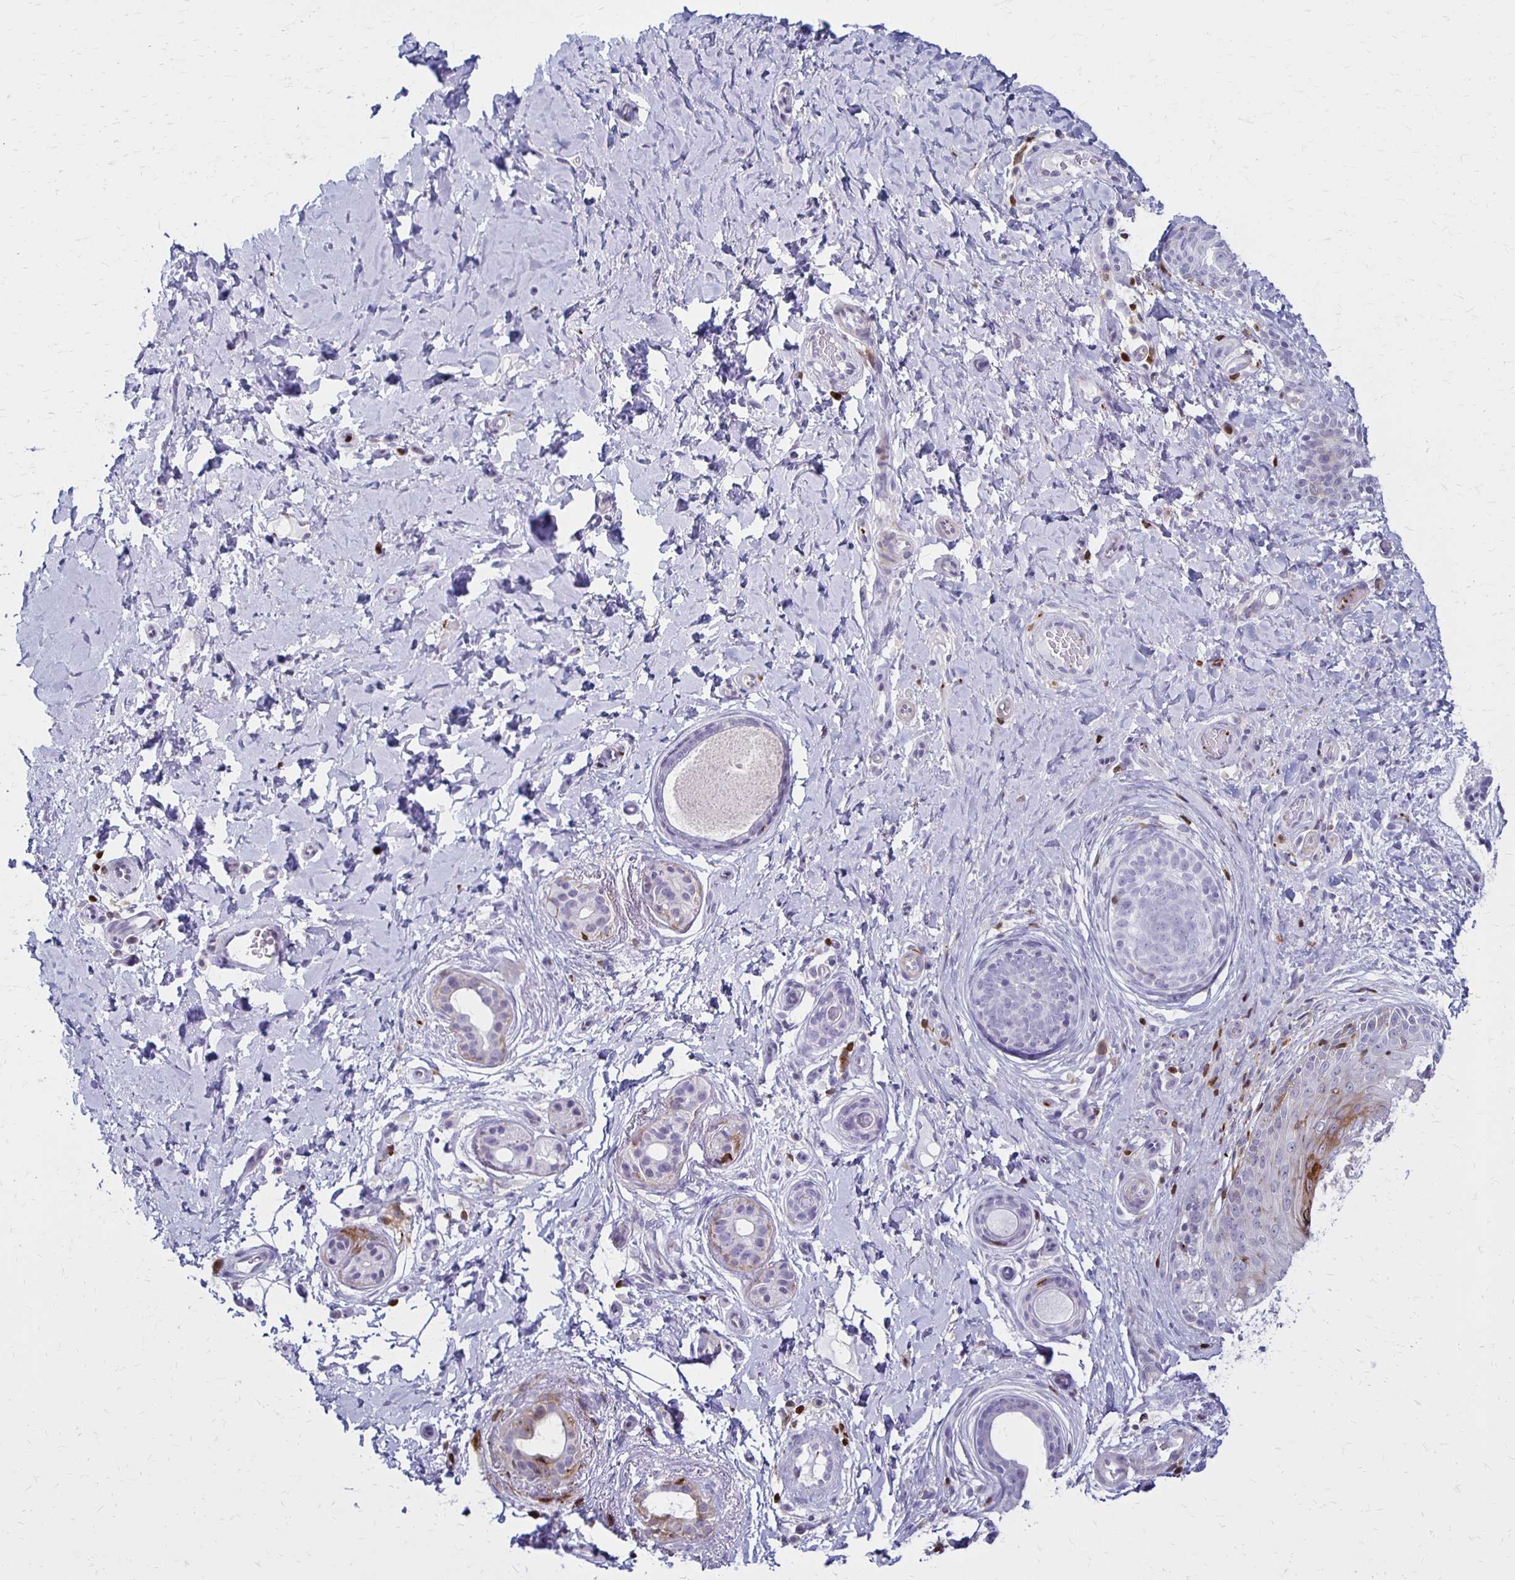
{"staining": {"intensity": "negative", "quantity": "none", "location": "none"}, "tissue": "skin cancer", "cell_type": "Tumor cells", "image_type": "cancer", "snomed": [{"axis": "morphology", "description": "Basal cell carcinoma"}, {"axis": "topography", "description": "Skin"}], "caption": "This histopathology image is of skin cancer stained with immunohistochemistry to label a protein in brown with the nuclei are counter-stained blue. There is no expression in tumor cells.", "gene": "CCL21", "patient": {"sex": "male", "age": 89}}